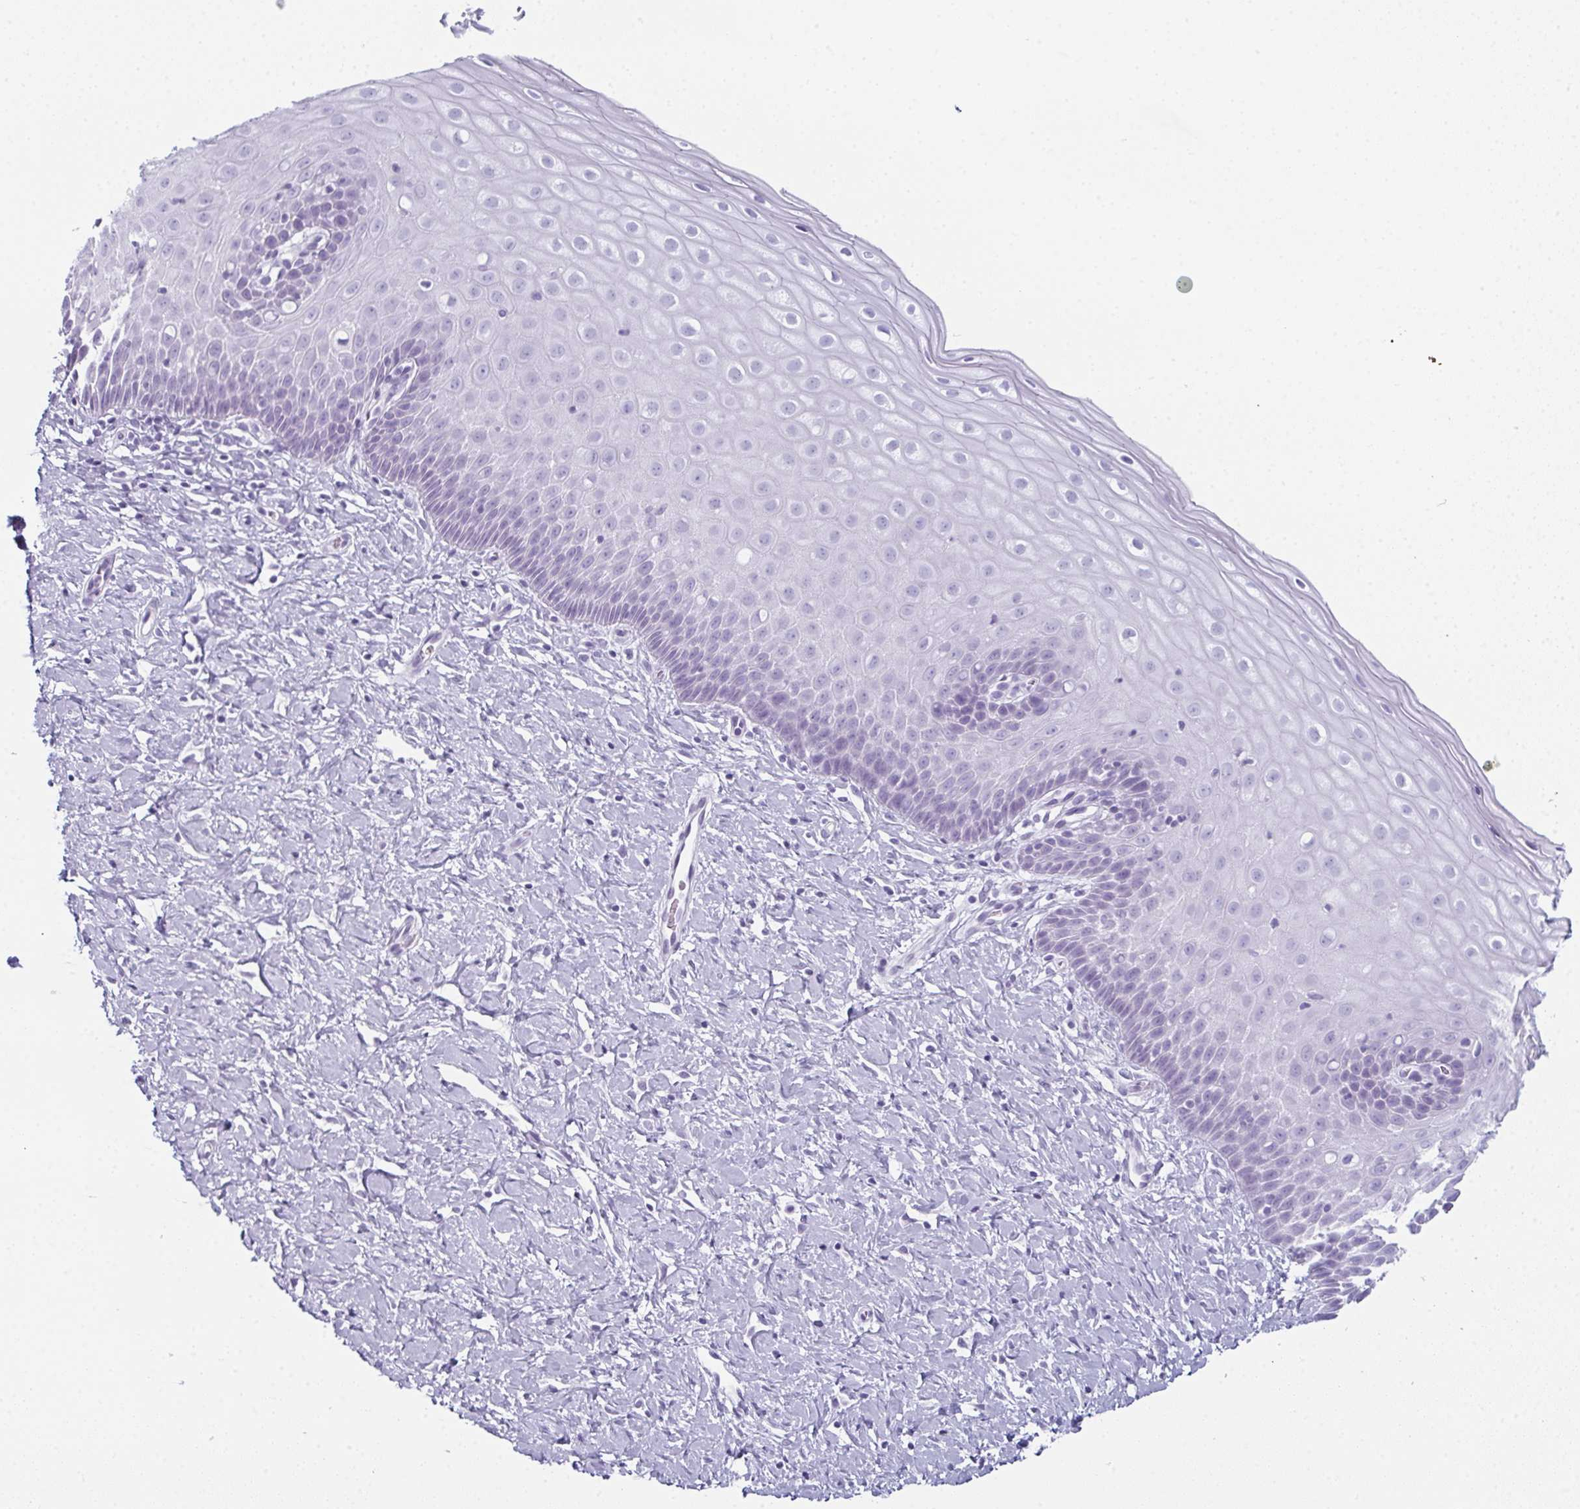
{"staining": {"intensity": "negative", "quantity": "none", "location": "none"}, "tissue": "cervix", "cell_type": "Glandular cells", "image_type": "normal", "snomed": [{"axis": "morphology", "description": "Normal tissue, NOS"}, {"axis": "topography", "description": "Cervix"}], "caption": "This is an immunohistochemistry photomicrograph of benign cervix. There is no staining in glandular cells.", "gene": "ENKUR", "patient": {"sex": "female", "age": 37}}